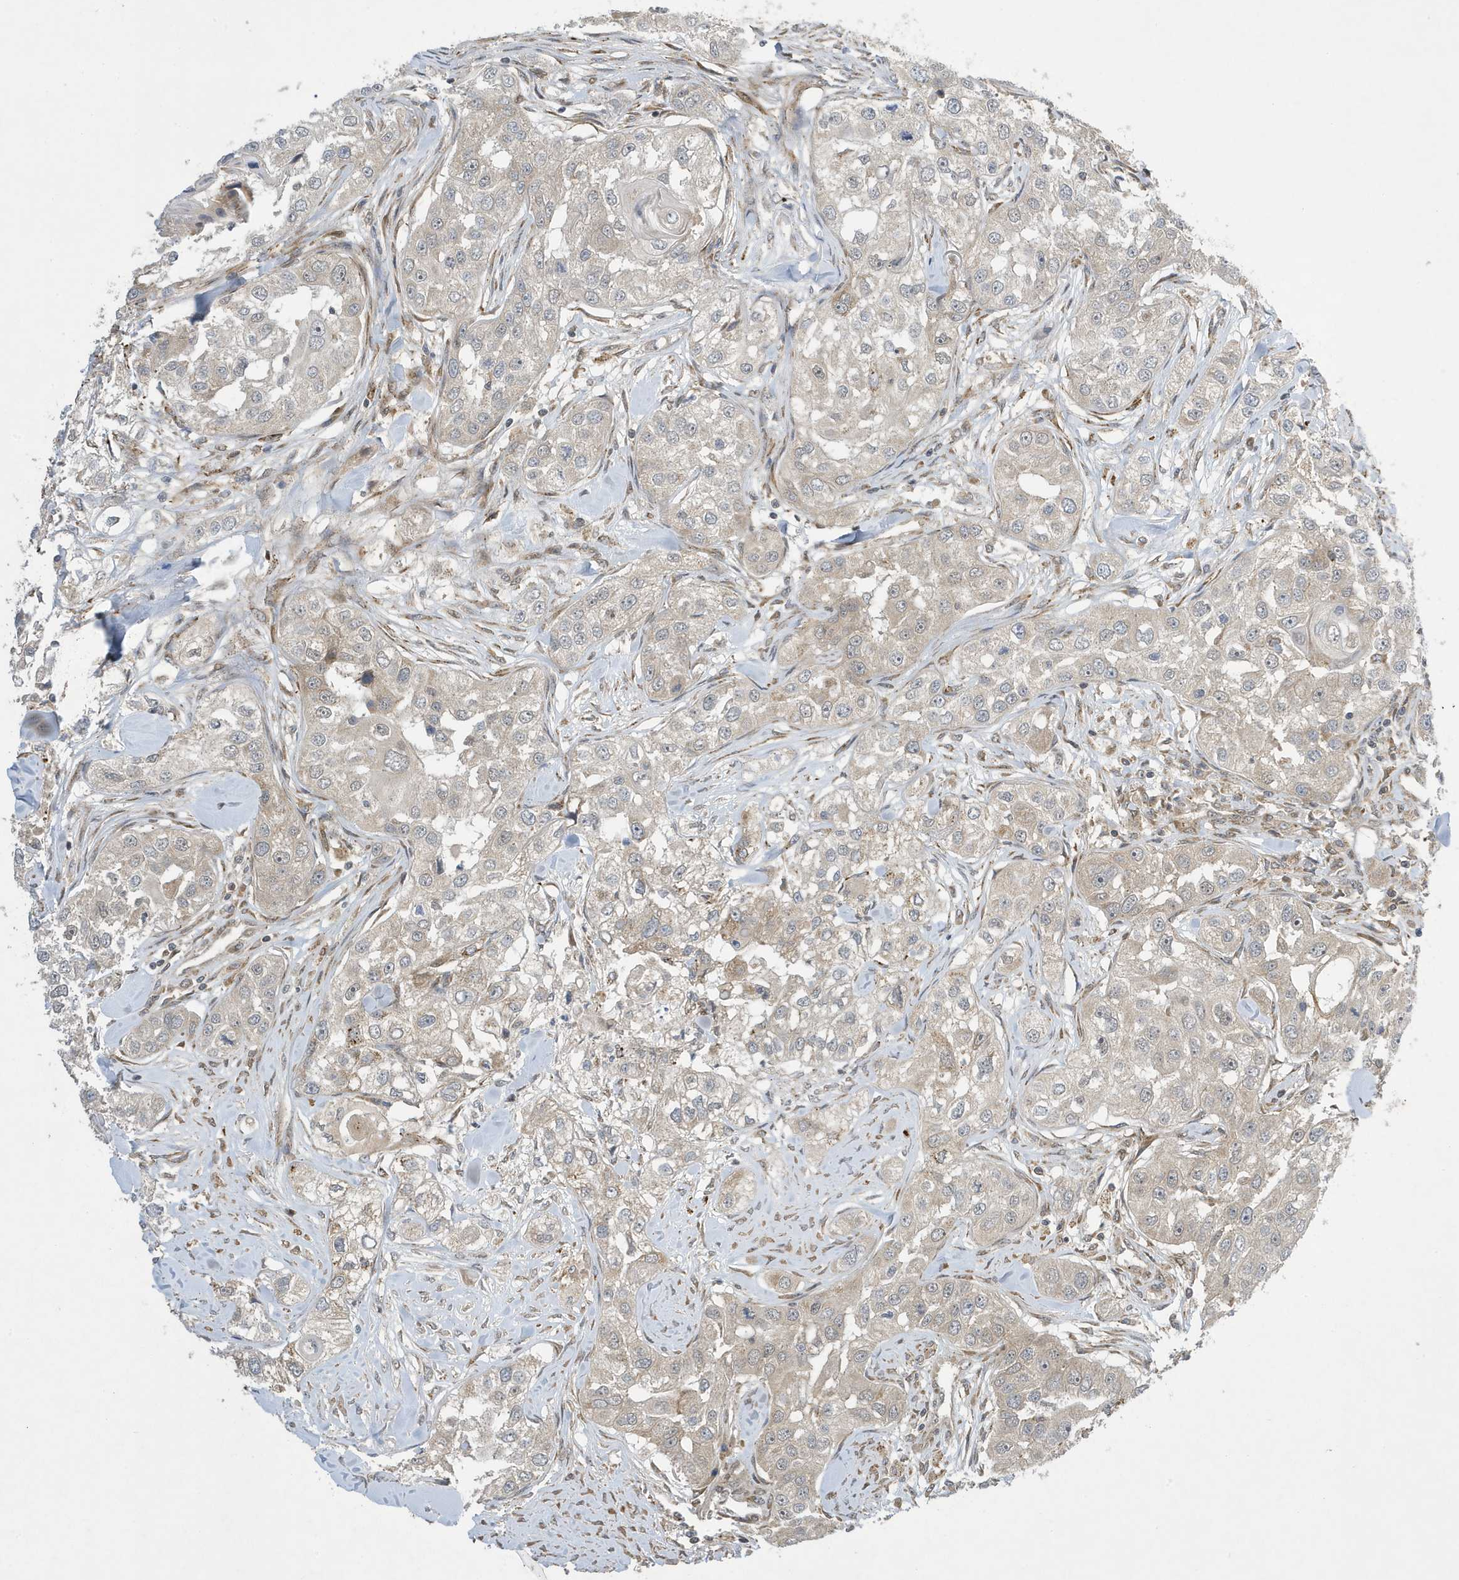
{"staining": {"intensity": "negative", "quantity": "none", "location": "none"}, "tissue": "head and neck cancer", "cell_type": "Tumor cells", "image_type": "cancer", "snomed": [{"axis": "morphology", "description": "Normal tissue, NOS"}, {"axis": "morphology", "description": "Squamous cell carcinoma, NOS"}, {"axis": "topography", "description": "Skeletal muscle"}, {"axis": "topography", "description": "Head-Neck"}], "caption": "Immunohistochemistry (IHC) of head and neck cancer (squamous cell carcinoma) reveals no staining in tumor cells.", "gene": "NCOA7", "patient": {"sex": "male", "age": 51}}